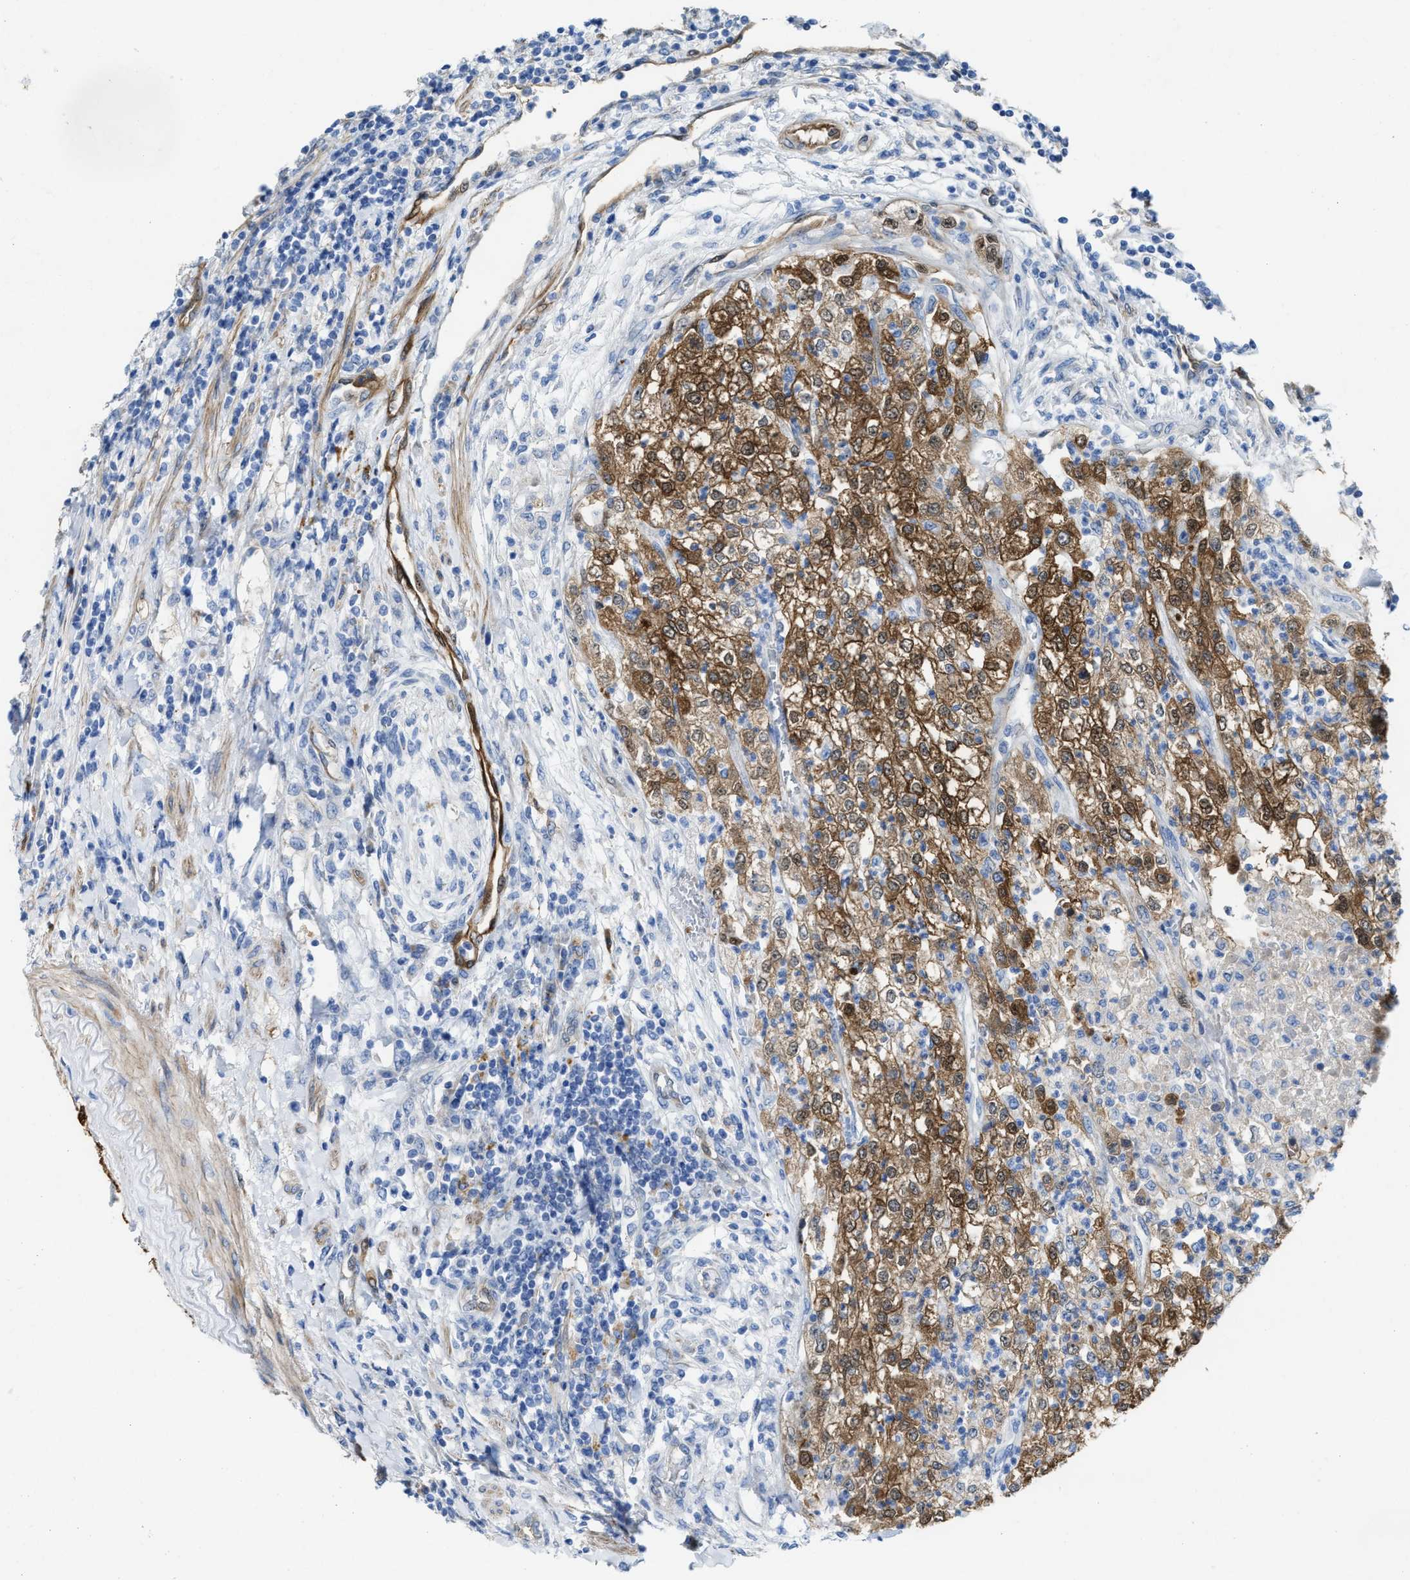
{"staining": {"intensity": "moderate", "quantity": ">75%", "location": "cytoplasmic/membranous"}, "tissue": "renal cancer", "cell_type": "Tumor cells", "image_type": "cancer", "snomed": [{"axis": "morphology", "description": "Adenocarcinoma, NOS"}, {"axis": "topography", "description": "Kidney"}], "caption": "Immunohistochemistry of renal cancer (adenocarcinoma) exhibits medium levels of moderate cytoplasmic/membranous expression in approximately >75% of tumor cells. The protein is stained brown, and the nuclei are stained in blue (DAB IHC with brightfield microscopy, high magnification).", "gene": "ASS1", "patient": {"sex": "female", "age": 54}}